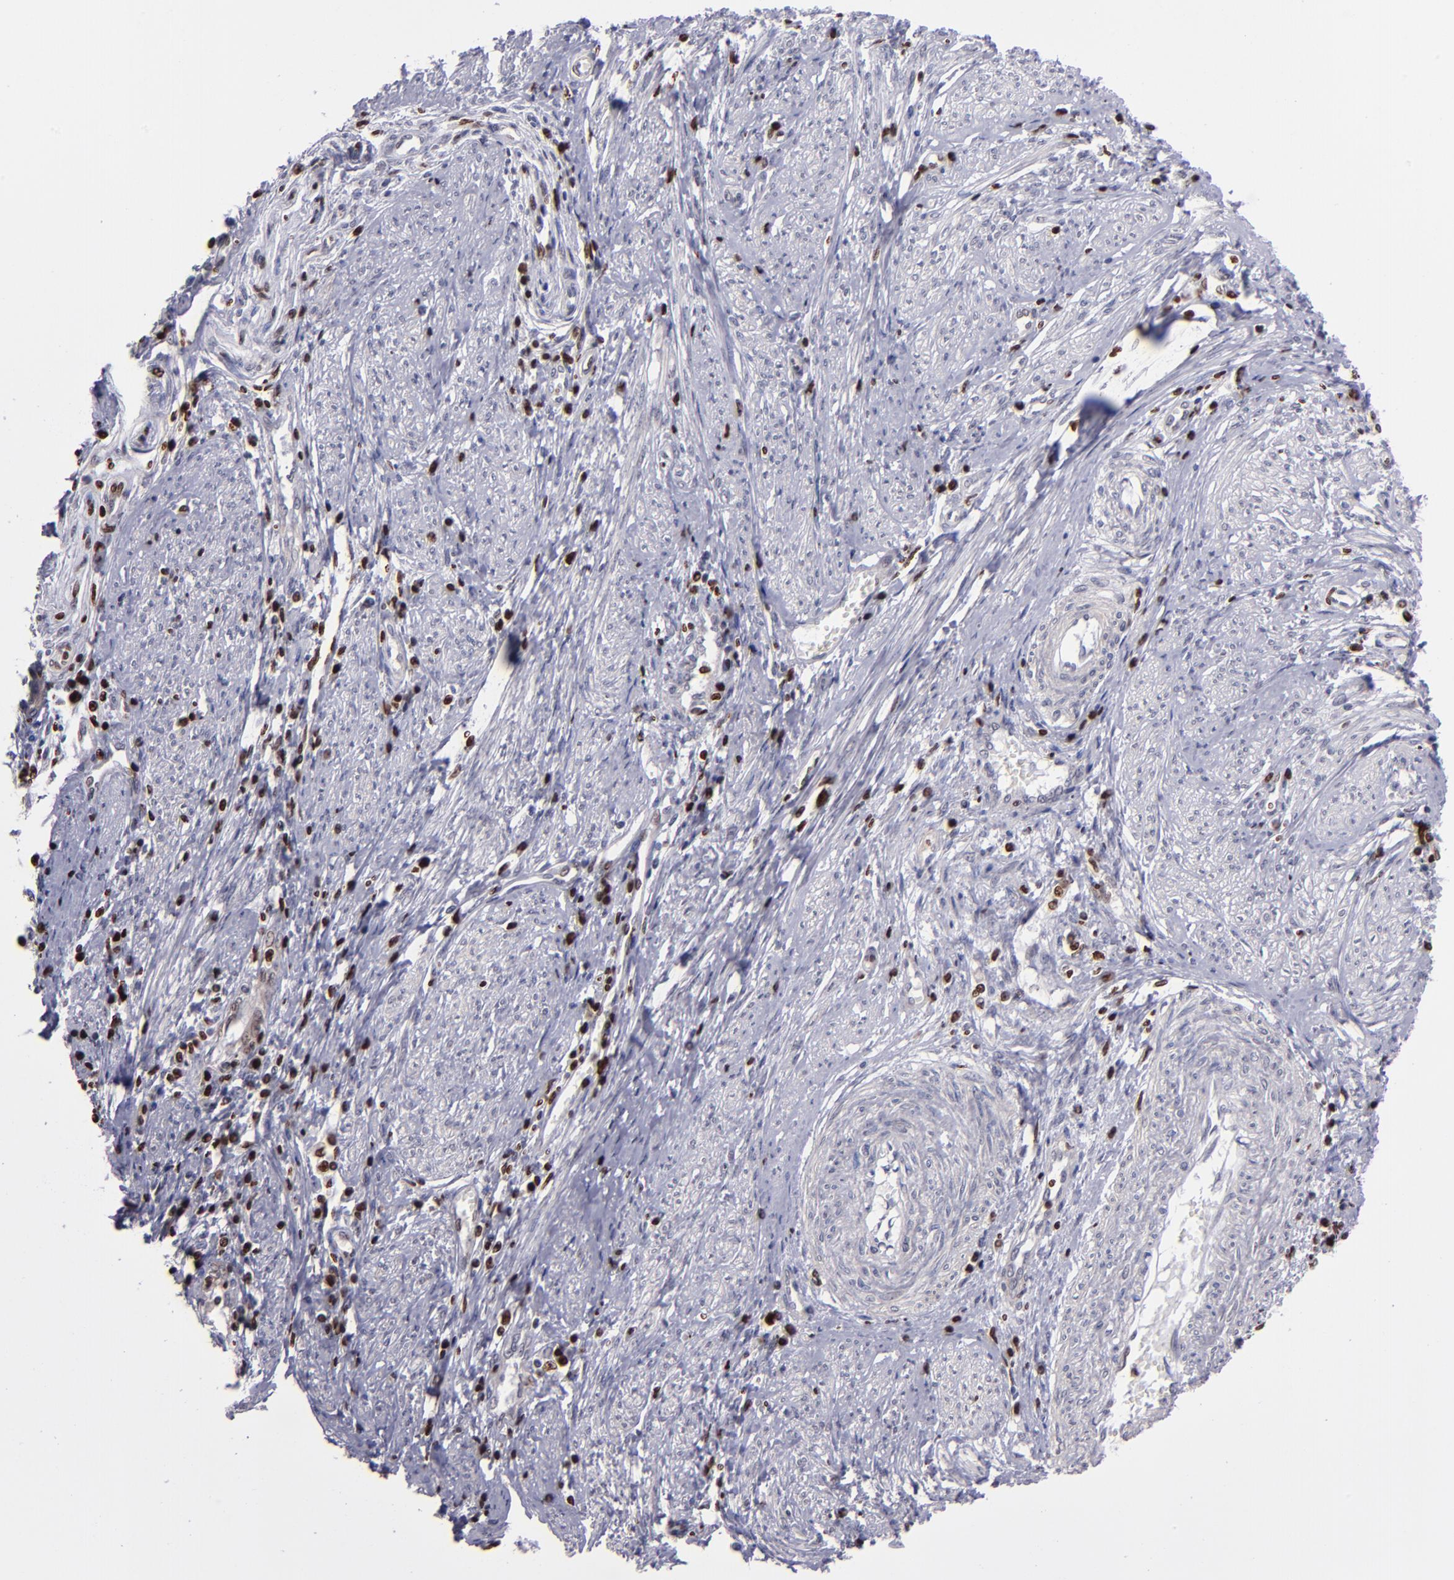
{"staining": {"intensity": "moderate", "quantity": ">75%", "location": "nuclear"}, "tissue": "cervical cancer", "cell_type": "Tumor cells", "image_type": "cancer", "snomed": [{"axis": "morphology", "description": "Adenocarcinoma, NOS"}, {"axis": "topography", "description": "Cervix"}], "caption": "Protein staining of cervical cancer tissue shows moderate nuclear positivity in about >75% of tumor cells. The protein is shown in brown color, while the nuclei are stained blue.", "gene": "CDKL5", "patient": {"sex": "female", "age": 36}}